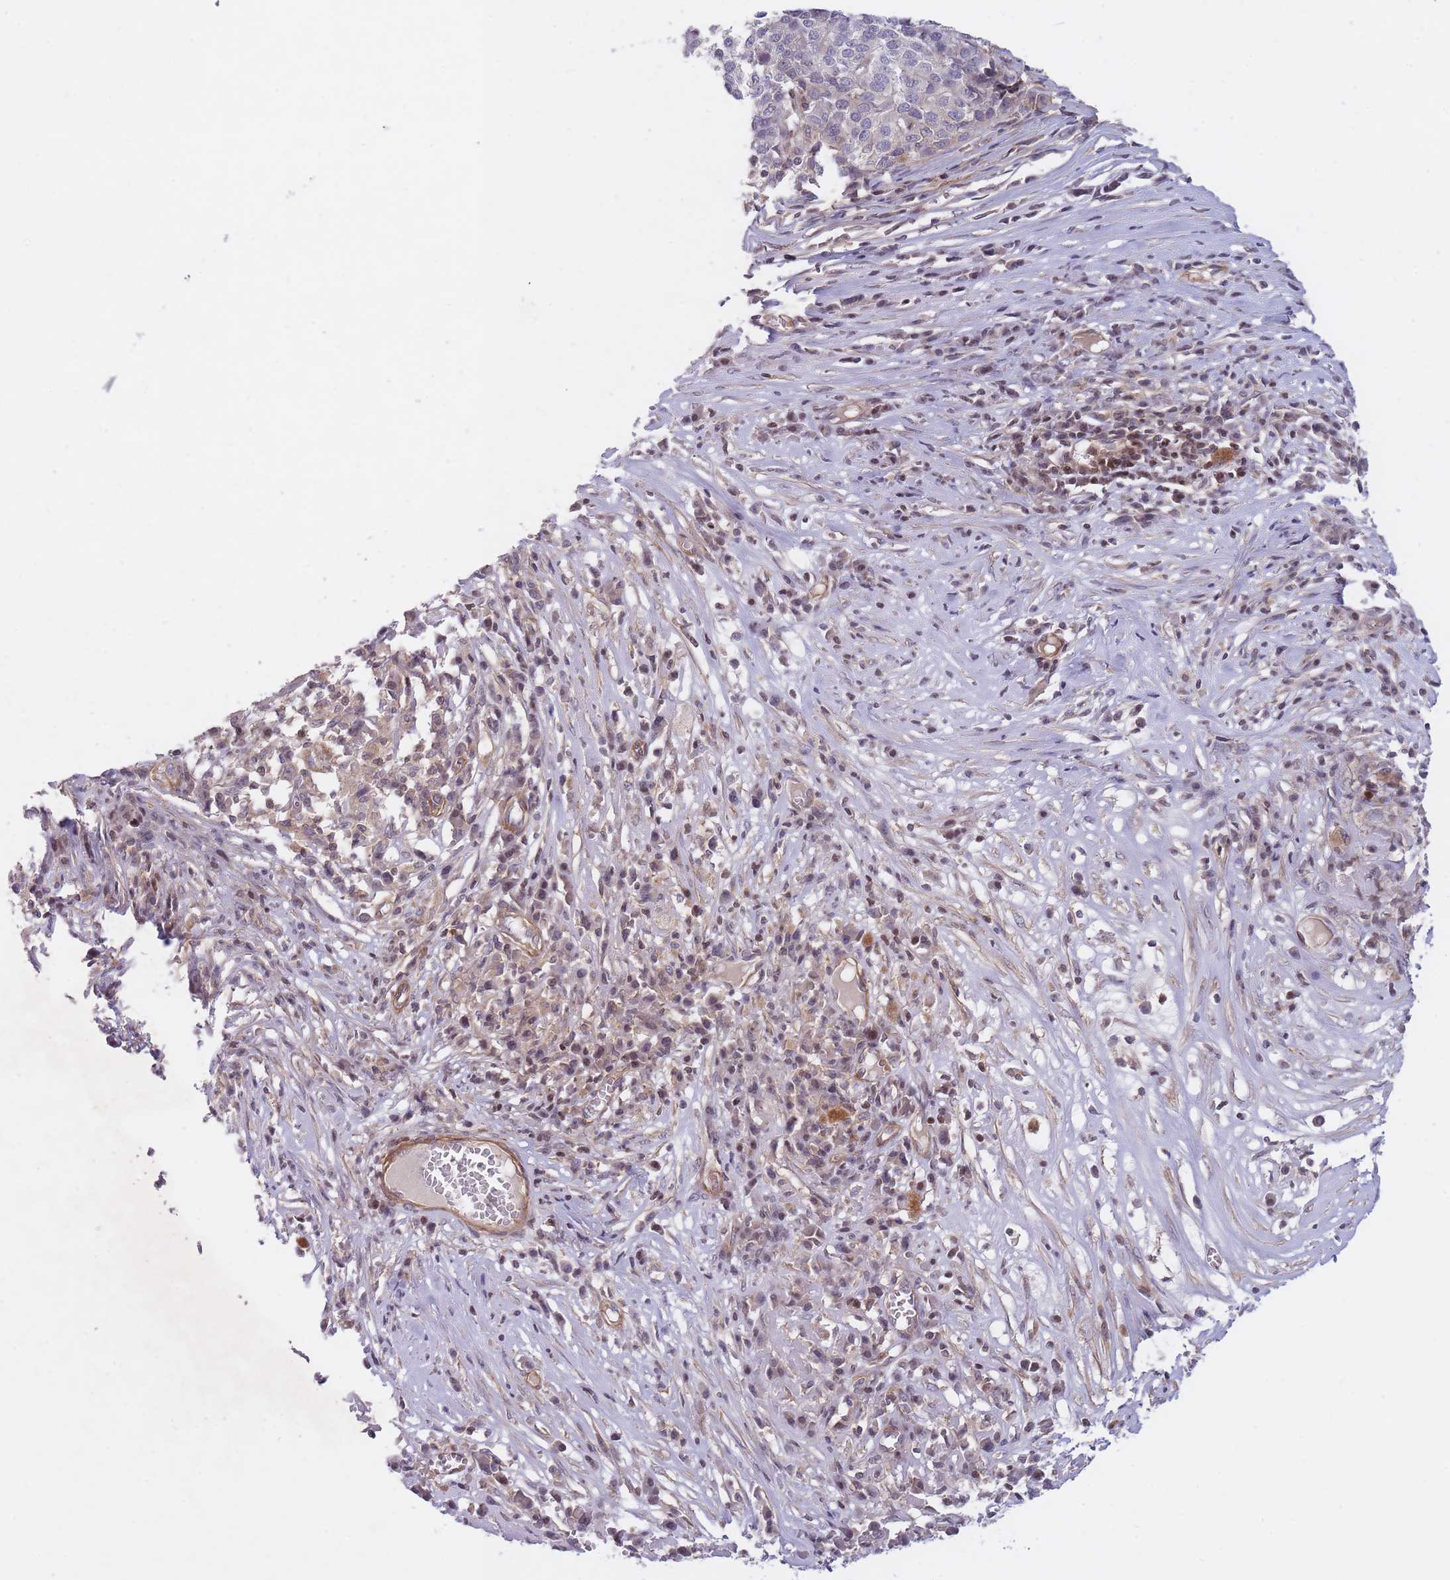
{"staining": {"intensity": "negative", "quantity": "none", "location": "none"}, "tissue": "melanoma", "cell_type": "Tumor cells", "image_type": "cancer", "snomed": [{"axis": "morphology", "description": "Malignant melanoma, Metastatic site"}, {"axis": "topography", "description": "Lymph node"}], "caption": "A photomicrograph of malignant melanoma (metastatic site) stained for a protein displays no brown staining in tumor cells.", "gene": "SLC35F5", "patient": {"sex": "male", "age": 44}}